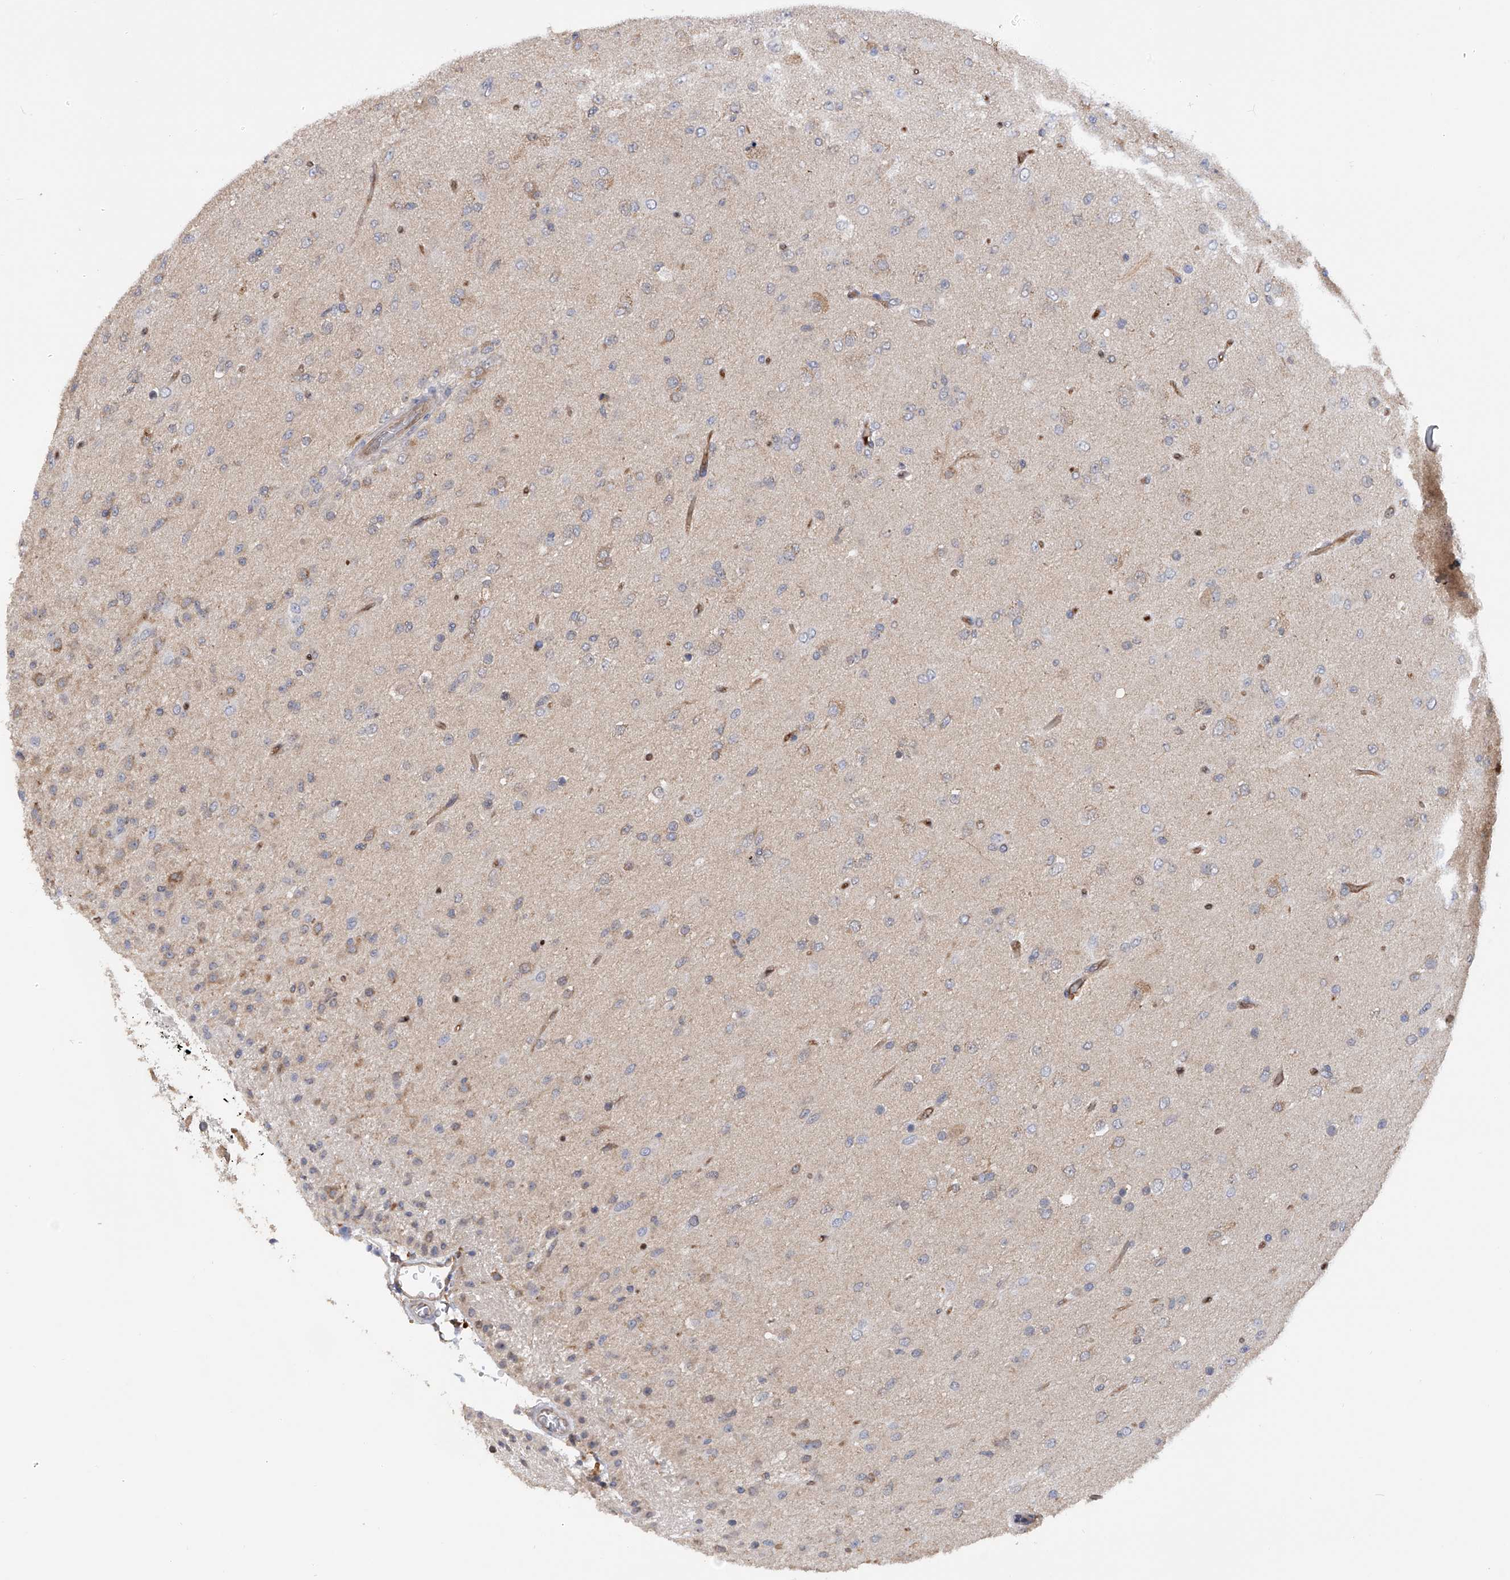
{"staining": {"intensity": "weak", "quantity": "<25%", "location": "cytoplasmic/membranous"}, "tissue": "glioma", "cell_type": "Tumor cells", "image_type": "cancer", "snomed": [{"axis": "morphology", "description": "Glioma, malignant, Low grade"}, {"axis": "topography", "description": "Brain"}], "caption": "A histopathology image of glioma stained for a protein displays no brown staining in tumor cells.", "gene": "NUDT17", "patient": {"sex": "male", "age": 65}}